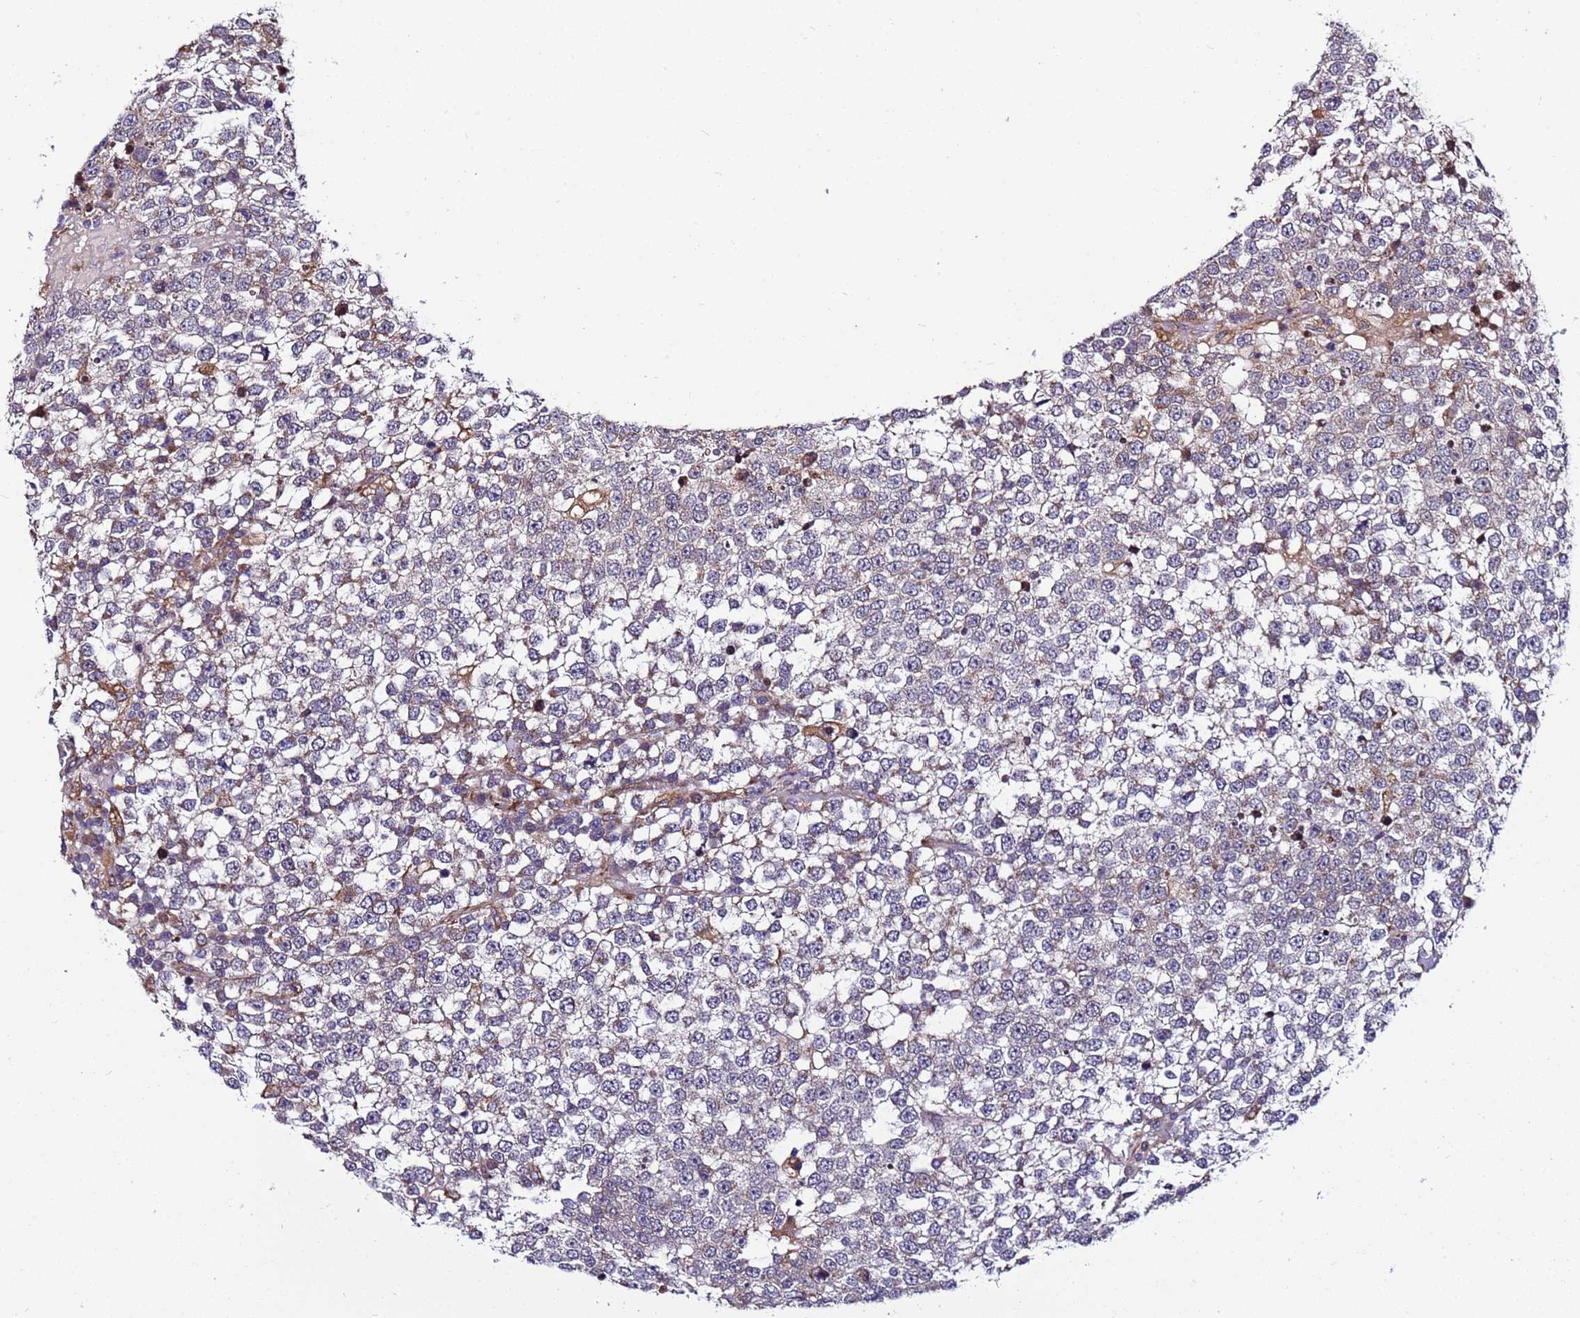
{"staining": {"intensity": "negative", "quantity": "none", "location": "none"}, "tissue": "testis cancer", "cell_type": "Tumor cells", "image_type": "cancer", "snomed": [{"axis": "morphology", "description": "Seminoma, NOS"}, {"axis": "topography", "description": "Testis"}], "caption": "An IHC photomicrograph of seminoma (testis) is shown. There is no staining in tumor cells of seminoma (testis).", "gene": "MCRIP1", "patient": {"sex": "male", "age": 65}}